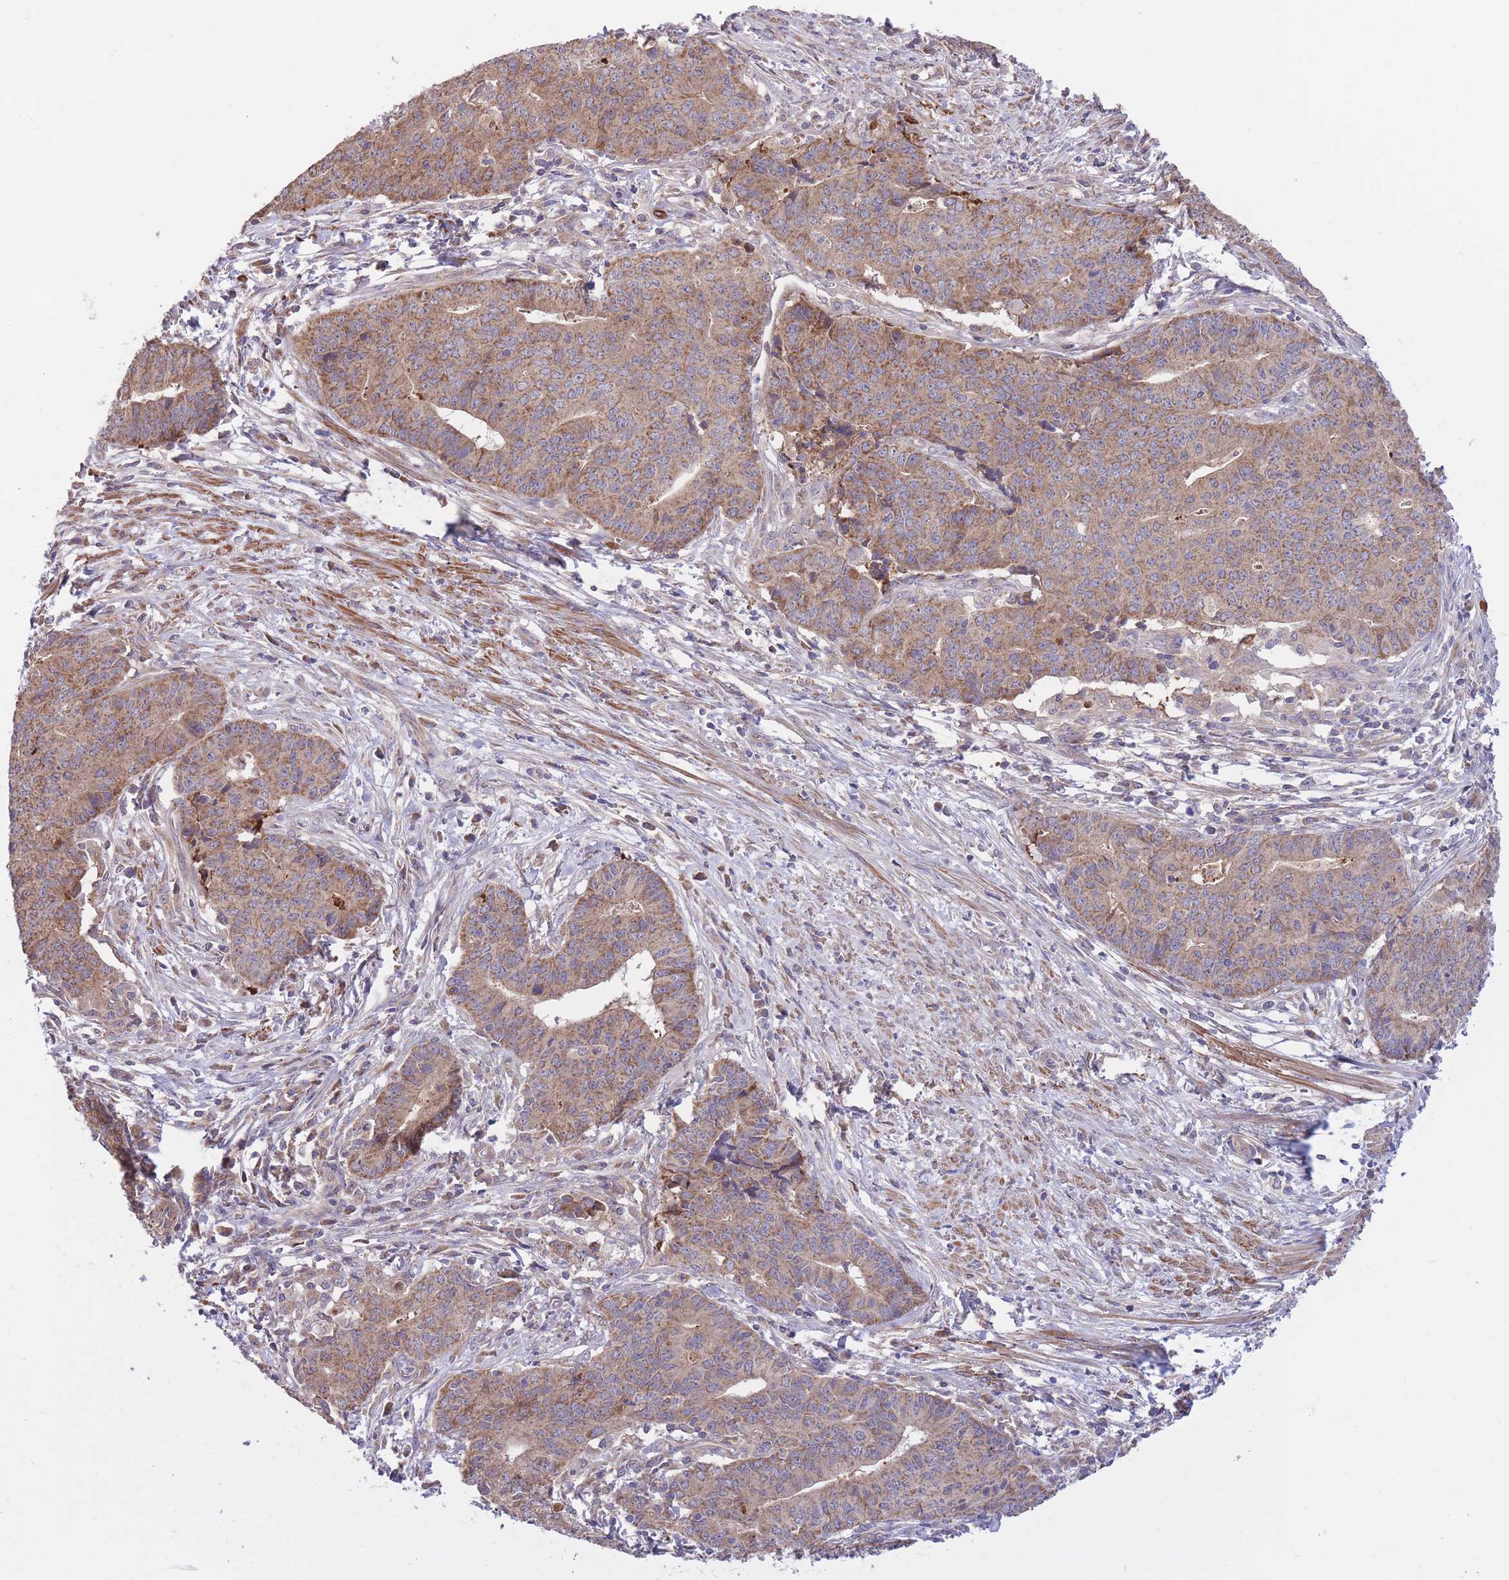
{"staining": {"intensity": "moderate", "quantity": ">75%", "location": "cytoplasmic/membranous"}, "tissue": "endometrial cancer", "cell_type": "Tumor cells", "image_type": "cancer", "snomed": [{"axis": "morphology", "description": "Adenocarcinoma, NOS"}, {"axis": "topography", "description": "Endometrium"}], "caption": "Tumor cells exhibit moderate cytoplasmic/membranous staining in about >75% of cells in endometrial adenocarcinoma.", "gene": "ATP13A2", "patient": {"sex": "female", "age": 59}}